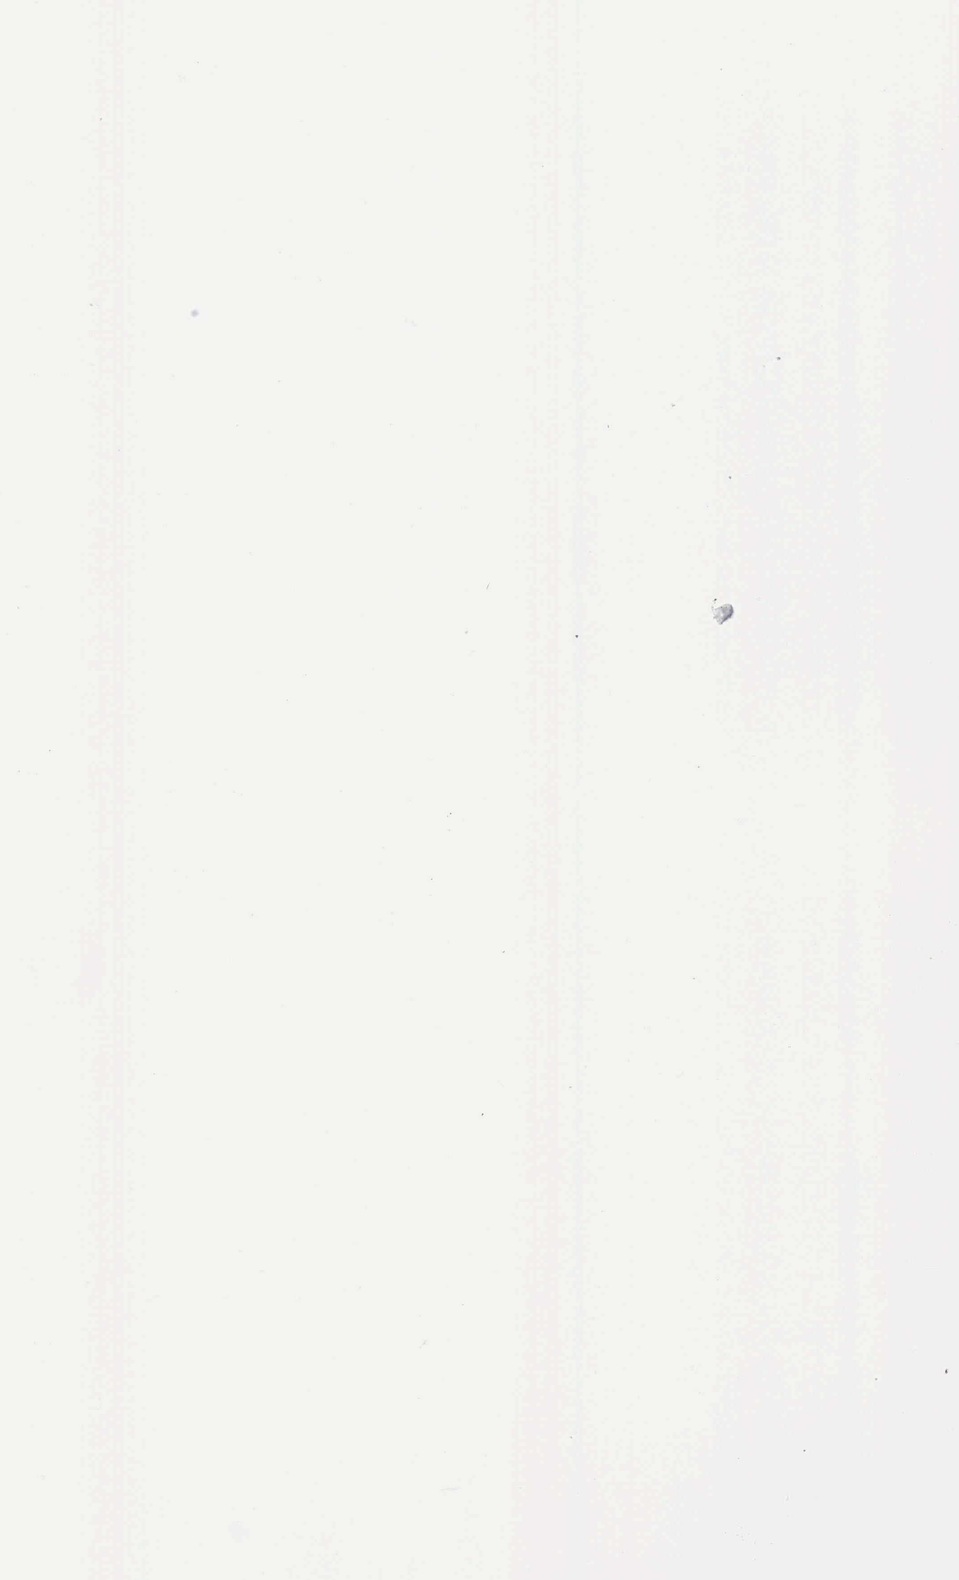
{"staining": {"intensity": "weak", "quantity": "<25%", "location": "cytoplasmic/membranous"}, "tissue": "melanoma", "cell_type": "Tumor cells", "image_type": "cancer", "snomed": [{"axis": "morphology", "description": "Malignant melanoma, NOS"}, {"axis": "topography", "description": "Skin"}], "caption": "DAB (3,3'-diaminobenzidine) immunohistochemical staining of human melanoma demonstrates no significant staining in tumor cells.", "gene": "REPS2", "patient": {"sex": "female", "age": 52}}